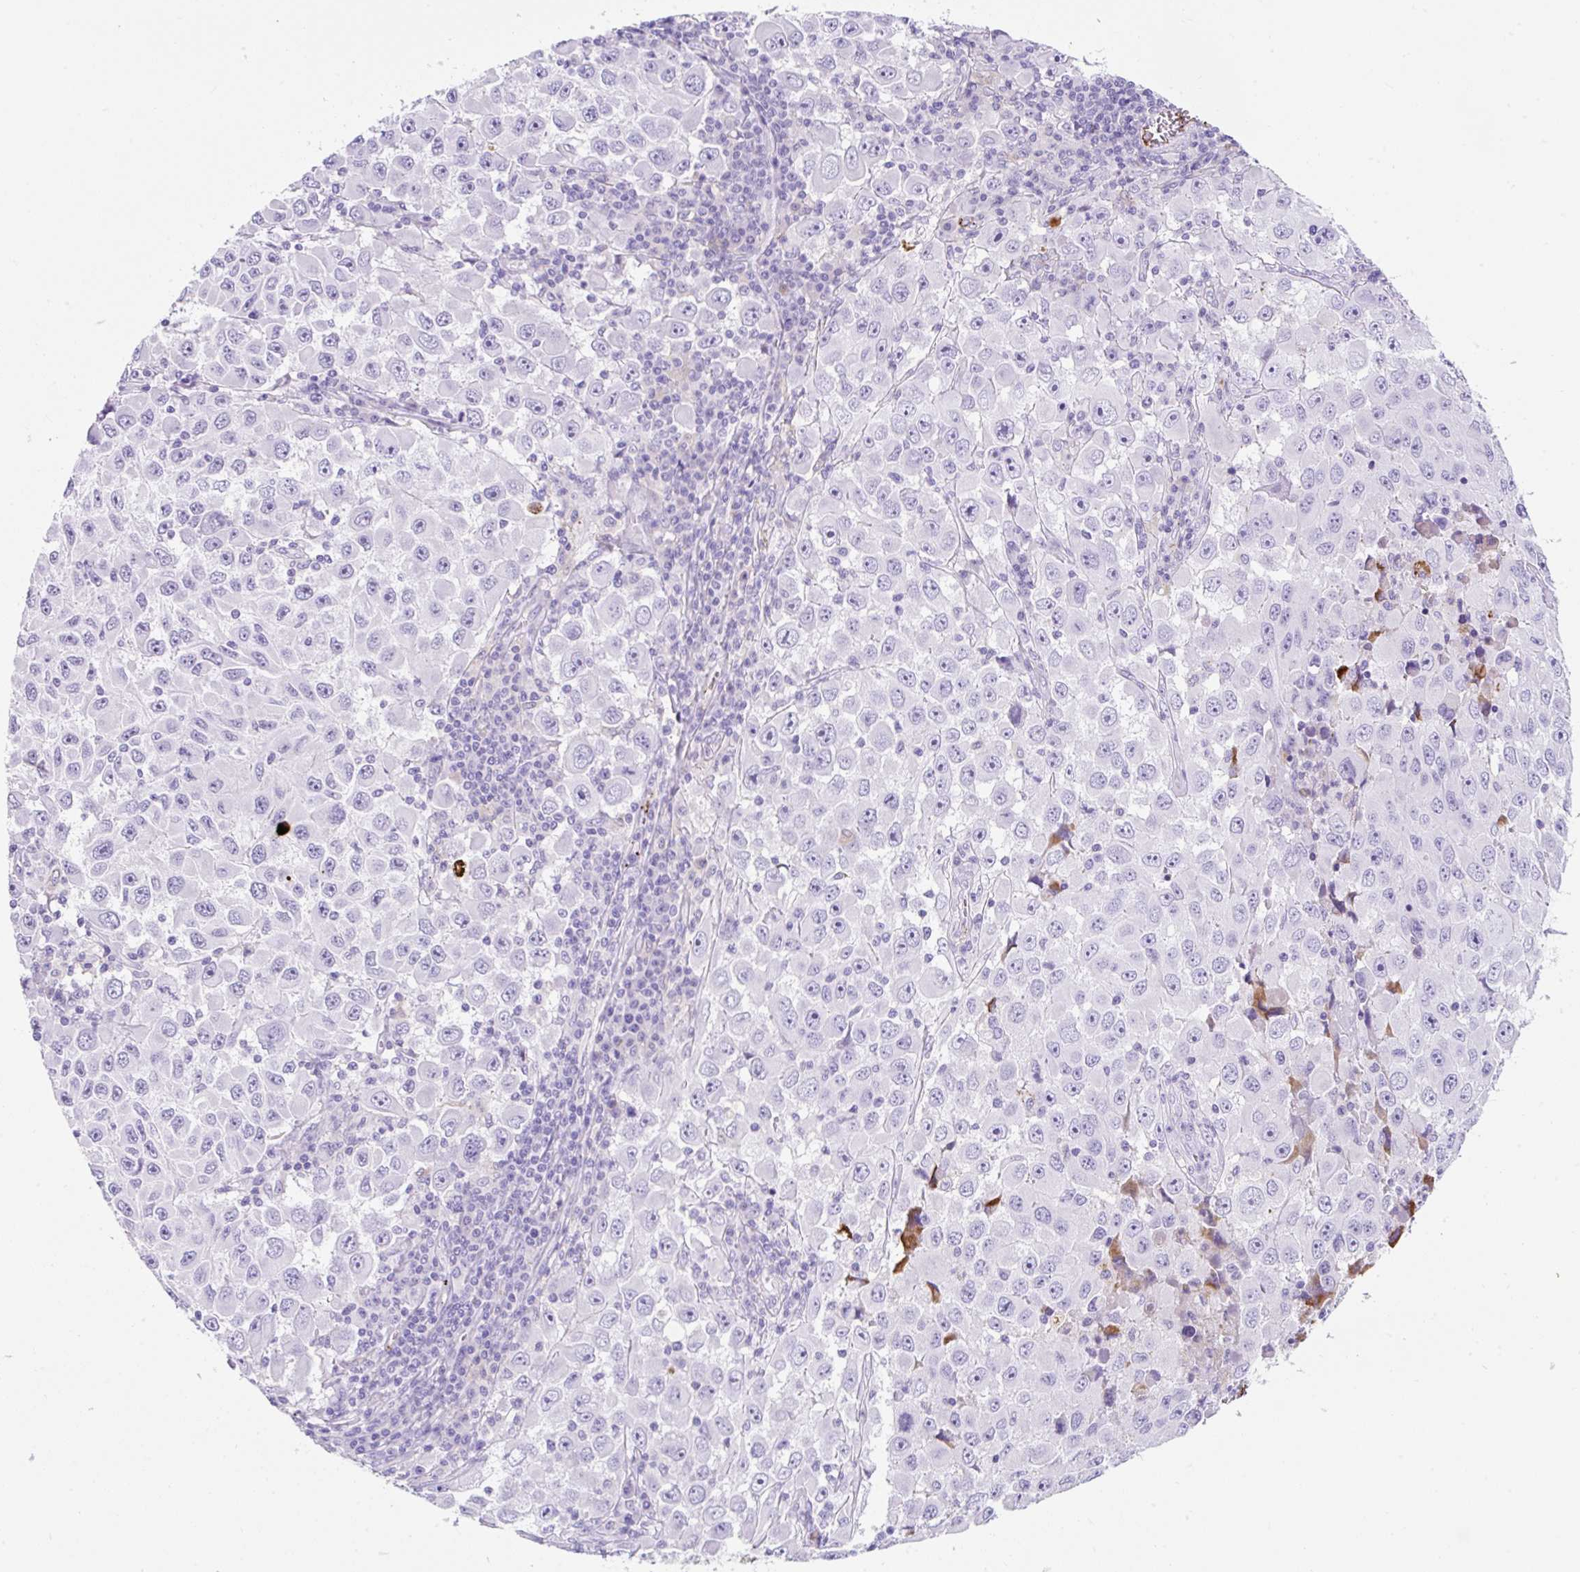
{"staining": {"intensity": "negative", "quantity": "none", "location": "none"}, "tissue": "melanoma", "cell_type": "Tumor cells", "image_type": "cancer", "snomed": [{"axis": "morphology", "description": "Malignant melanoma, Metastatic site"}, {"axis": "topography", "description": "Lymph node"}], "caption": "Human malignant melanoma (metastatic site) stained for a protein using IHC shows no positivity in tumor cells.", "gene": "APOC4-APOC2", "patient": {"sex": "female", "age": 67}}